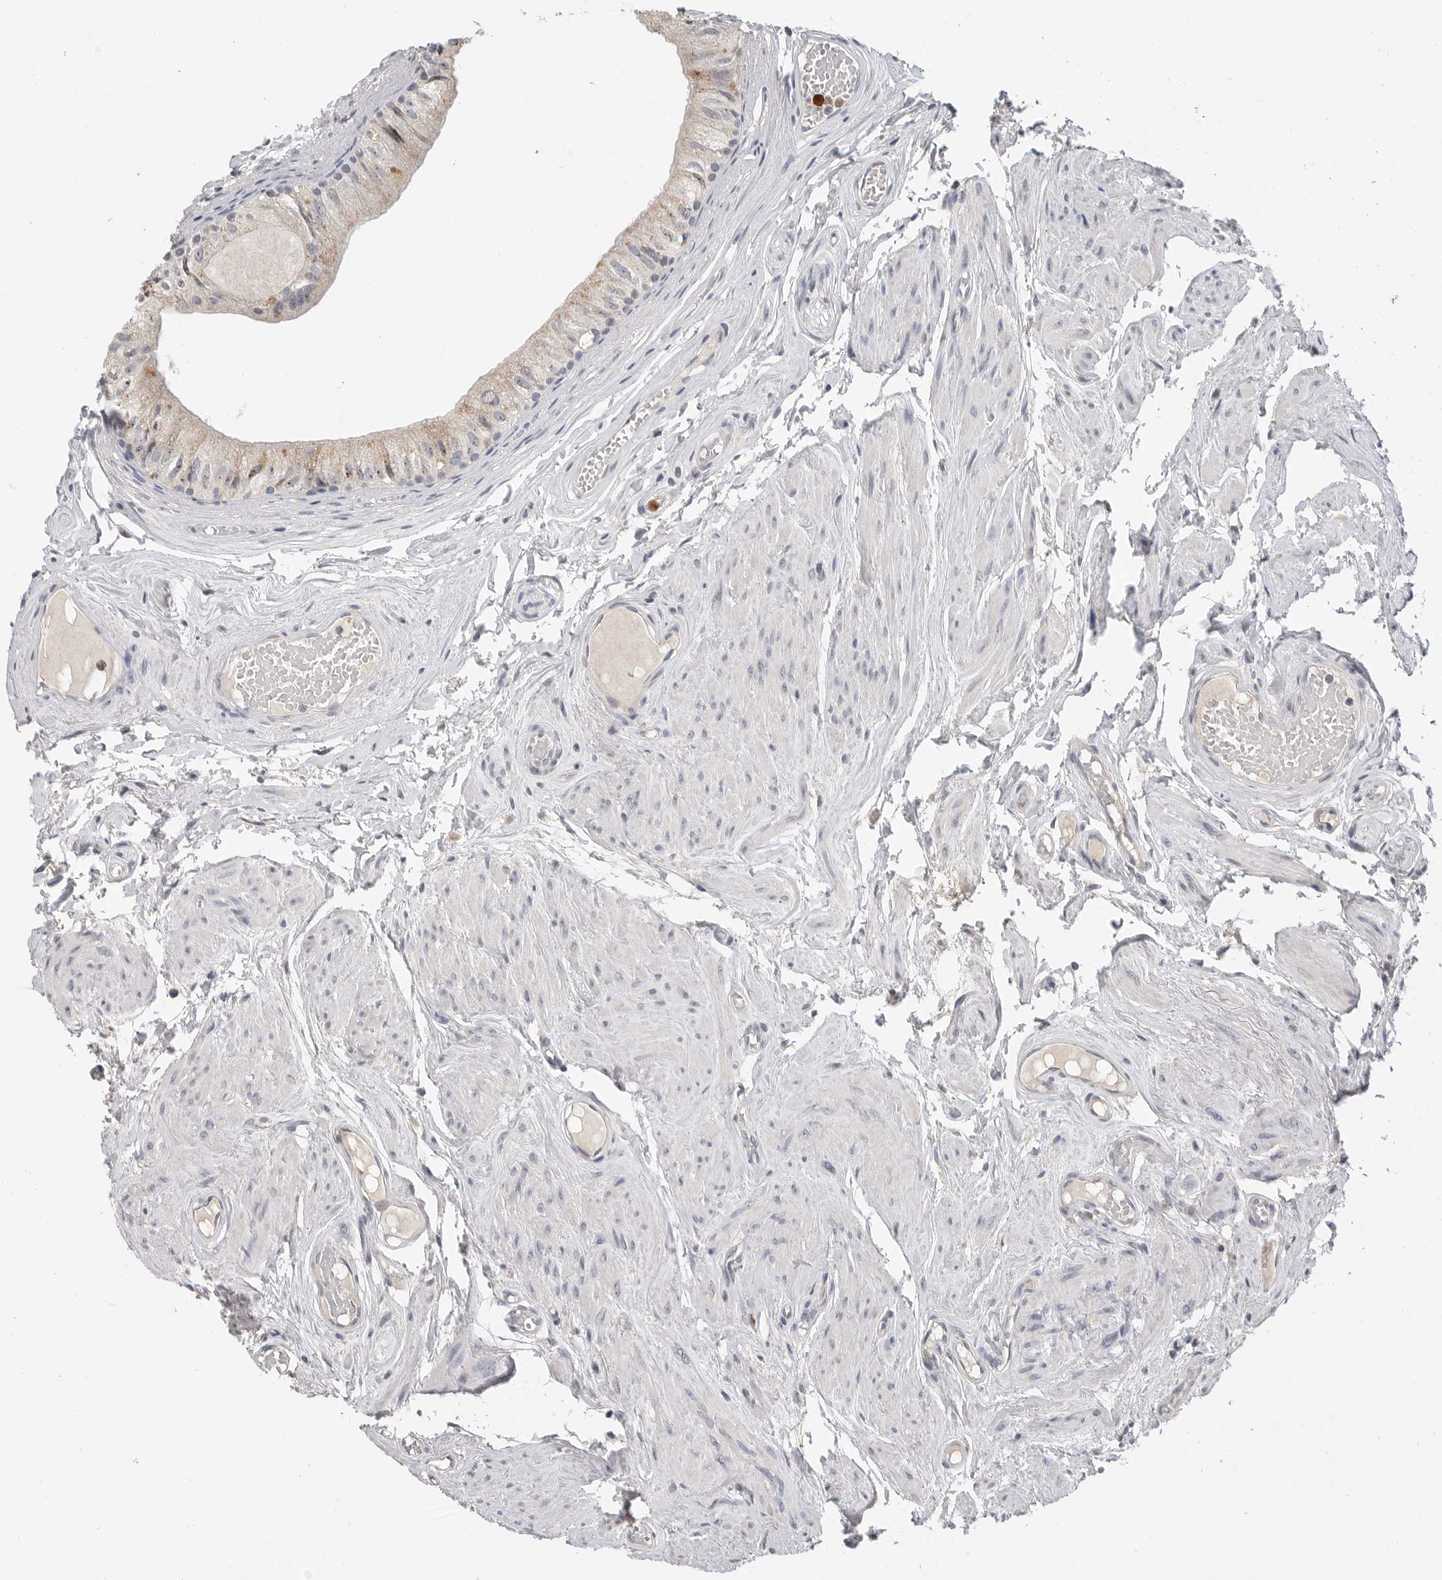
{"staining": {"intensity": "weak", "quantity": "<25%", "location": "cytoplasmic/membranous"}, "tissue": "epididymis", "cell_type": "Glandular cells", "image_type": "normal", "snomed": [{"axis": "morphology", "description": "Normal tissue, NOS"}, {"axis": "topography", "description": "Epididymis"}], "caption": "Immunohistochemistry image of unremarkable epididymis: human epididymis stained with DAB (3,3'-diaminobenzidine) exhibits no significant protein staining in glandular cells.", "gene": "LTBR", "patient": {"sex": "male", "age": 79}}